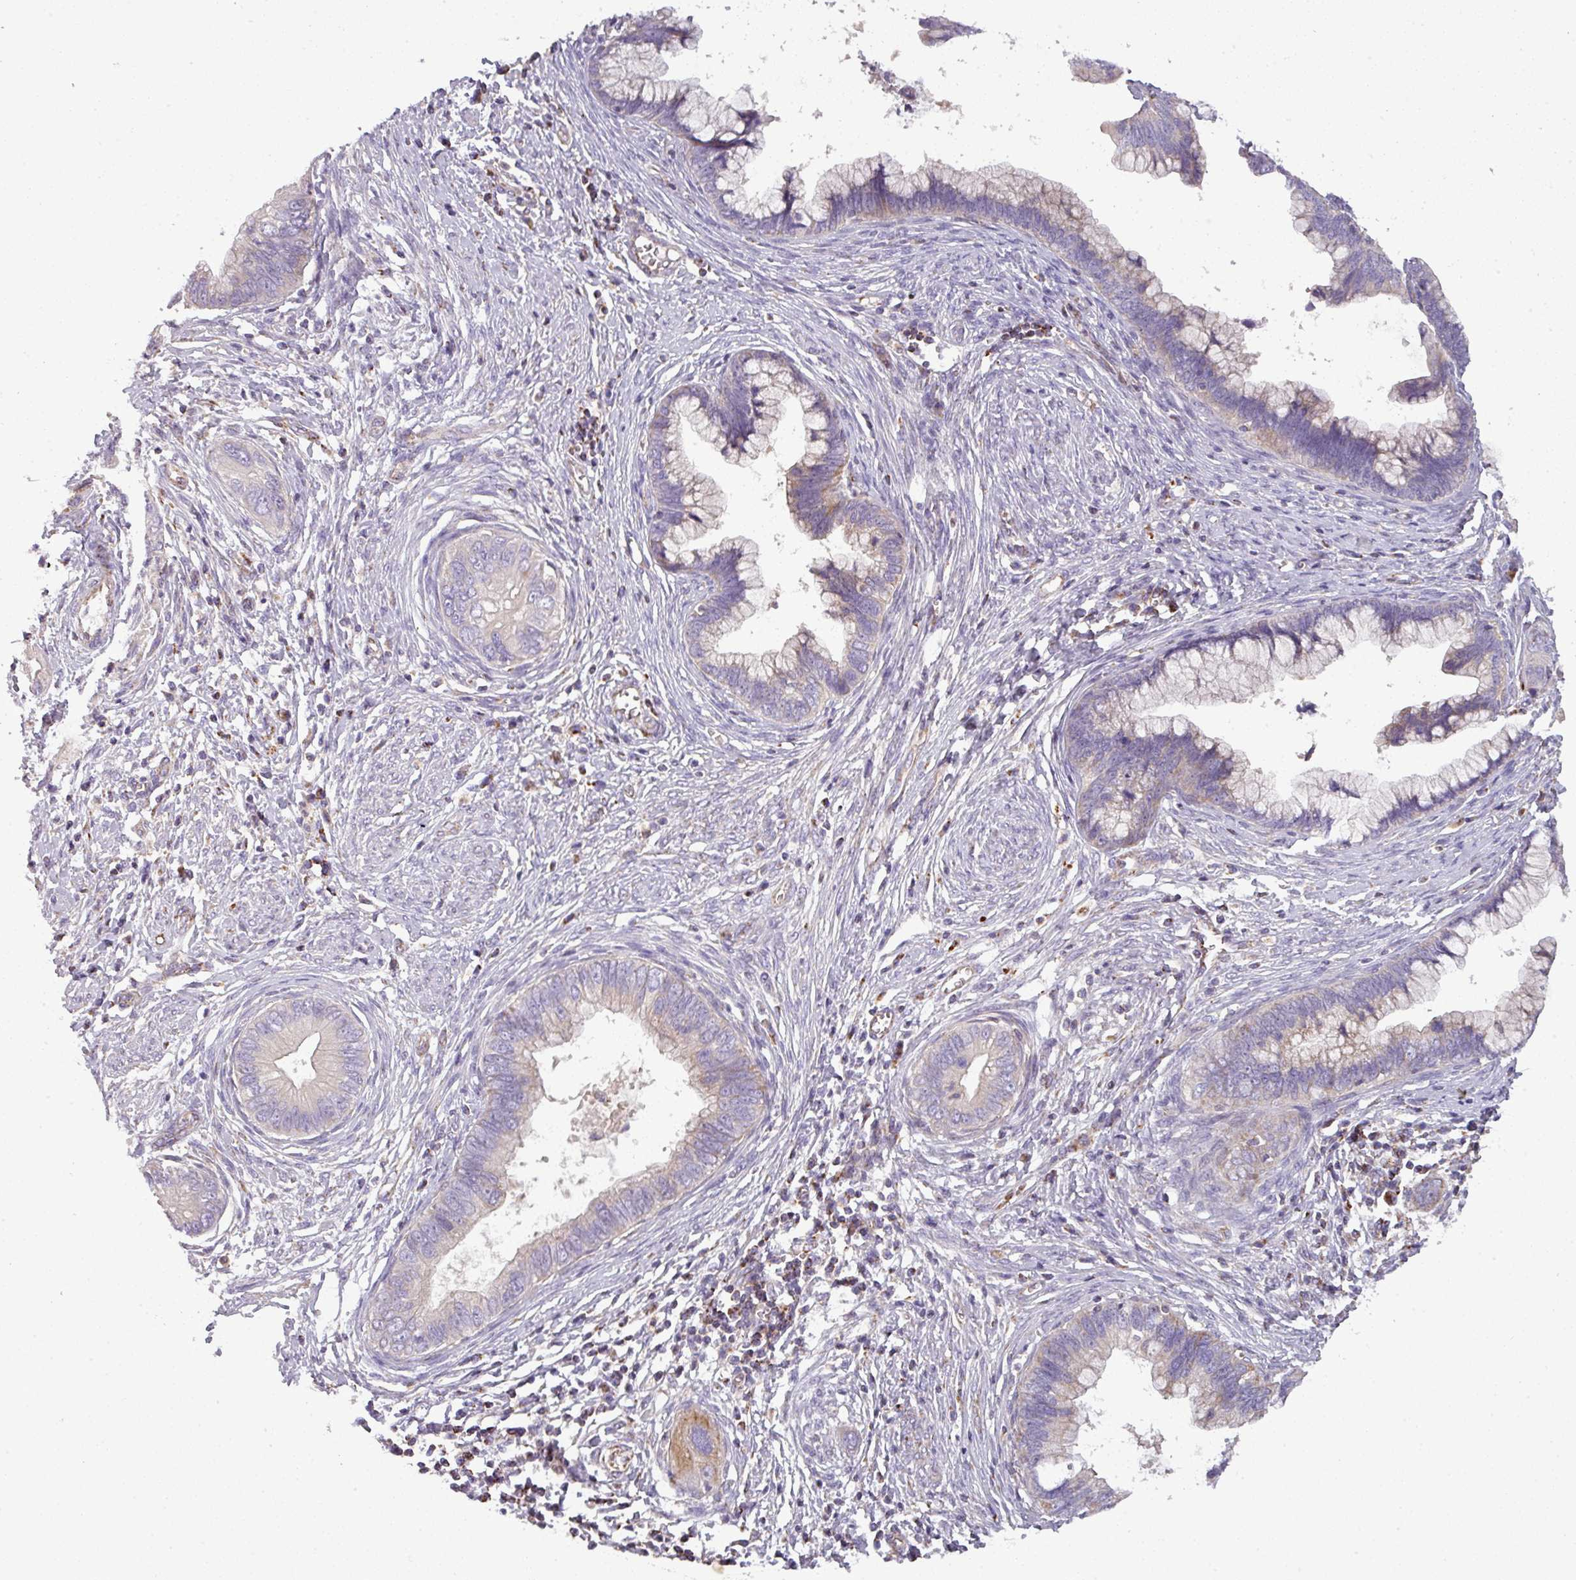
{"staining": {"intensity": "weak", "quantity": "<25%", "location": "cytoplasmic/membranous"}, "tissue": "cervical cancer", "cell_type": "Tumor cells", "image_type": "cancer", "snomed": [{"axis": "morphology", "description": "Adenocarcinoma, NOS"}, {"axis": "topography", "description": "Cervix"}], "caption": "IHC micrograph of human adenocarcinoma (cervical) stained for a protein (brown), which shows no staining in tumor cells.", "gene": "PNMA6A", "patient": {"sex": "female", "age": 44}}